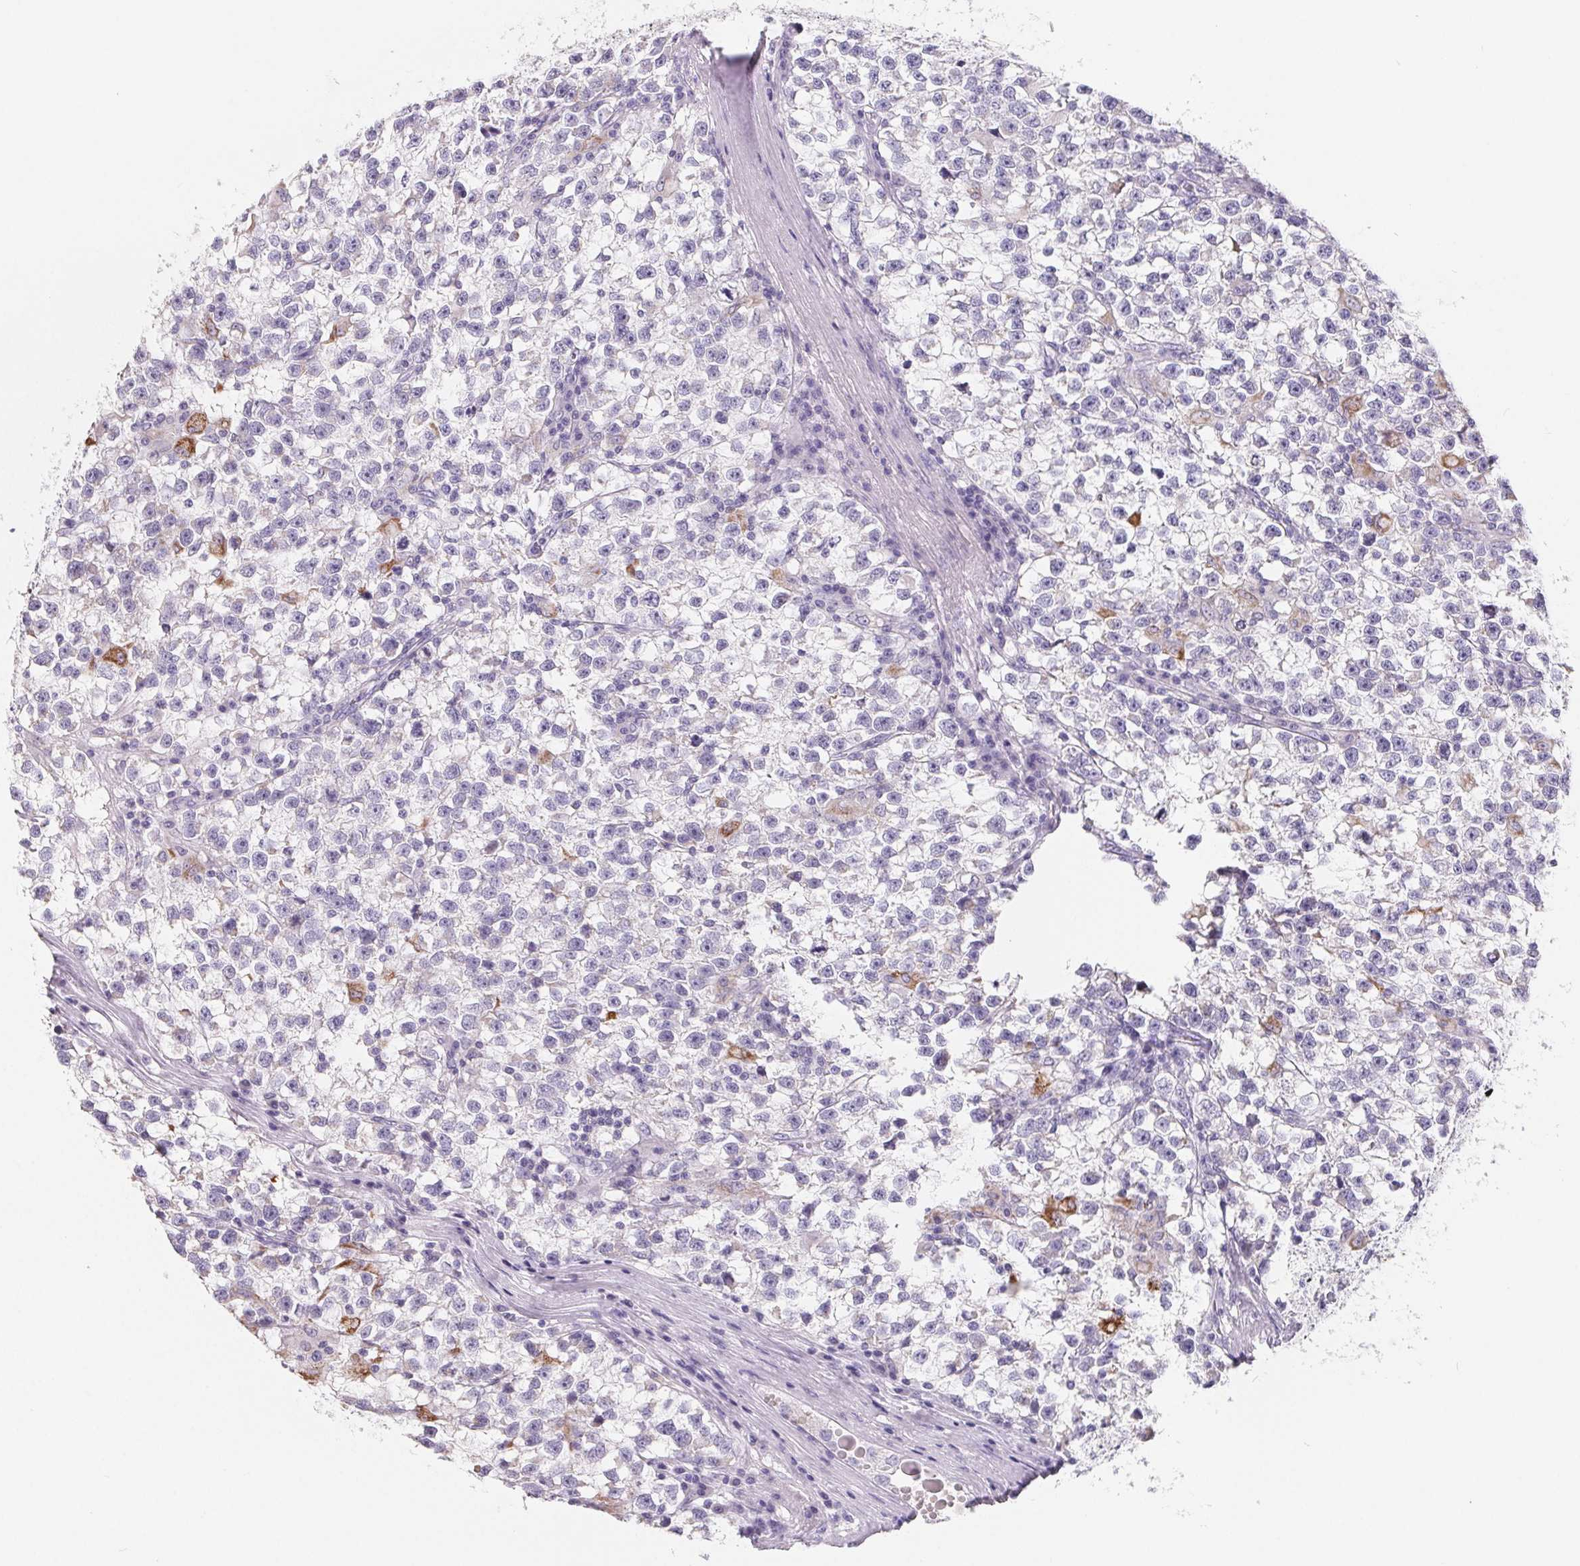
{"staining": {"intensity": "moderate", "quantity": "<25%", "location": "cytoplasmic/membranous"}, "tissue": "testis cancer", "cell_type": "Tumor cells", "image_type": "cancer", "snomed": [{"axis": "morphology", "description": "Seminoma, NOS"}, {"axis": "topography", "description": "Testis"}], "caption": "Immunohistochemical staining of testis seminoma reveals moderate cytoplasmic/membranous protein staining in approximately <25% of tumor cells. (IHC, brightfield microscopy, high magnification).", "gene": "FDX1", "patient": {"sex": "male", "age": 31}}